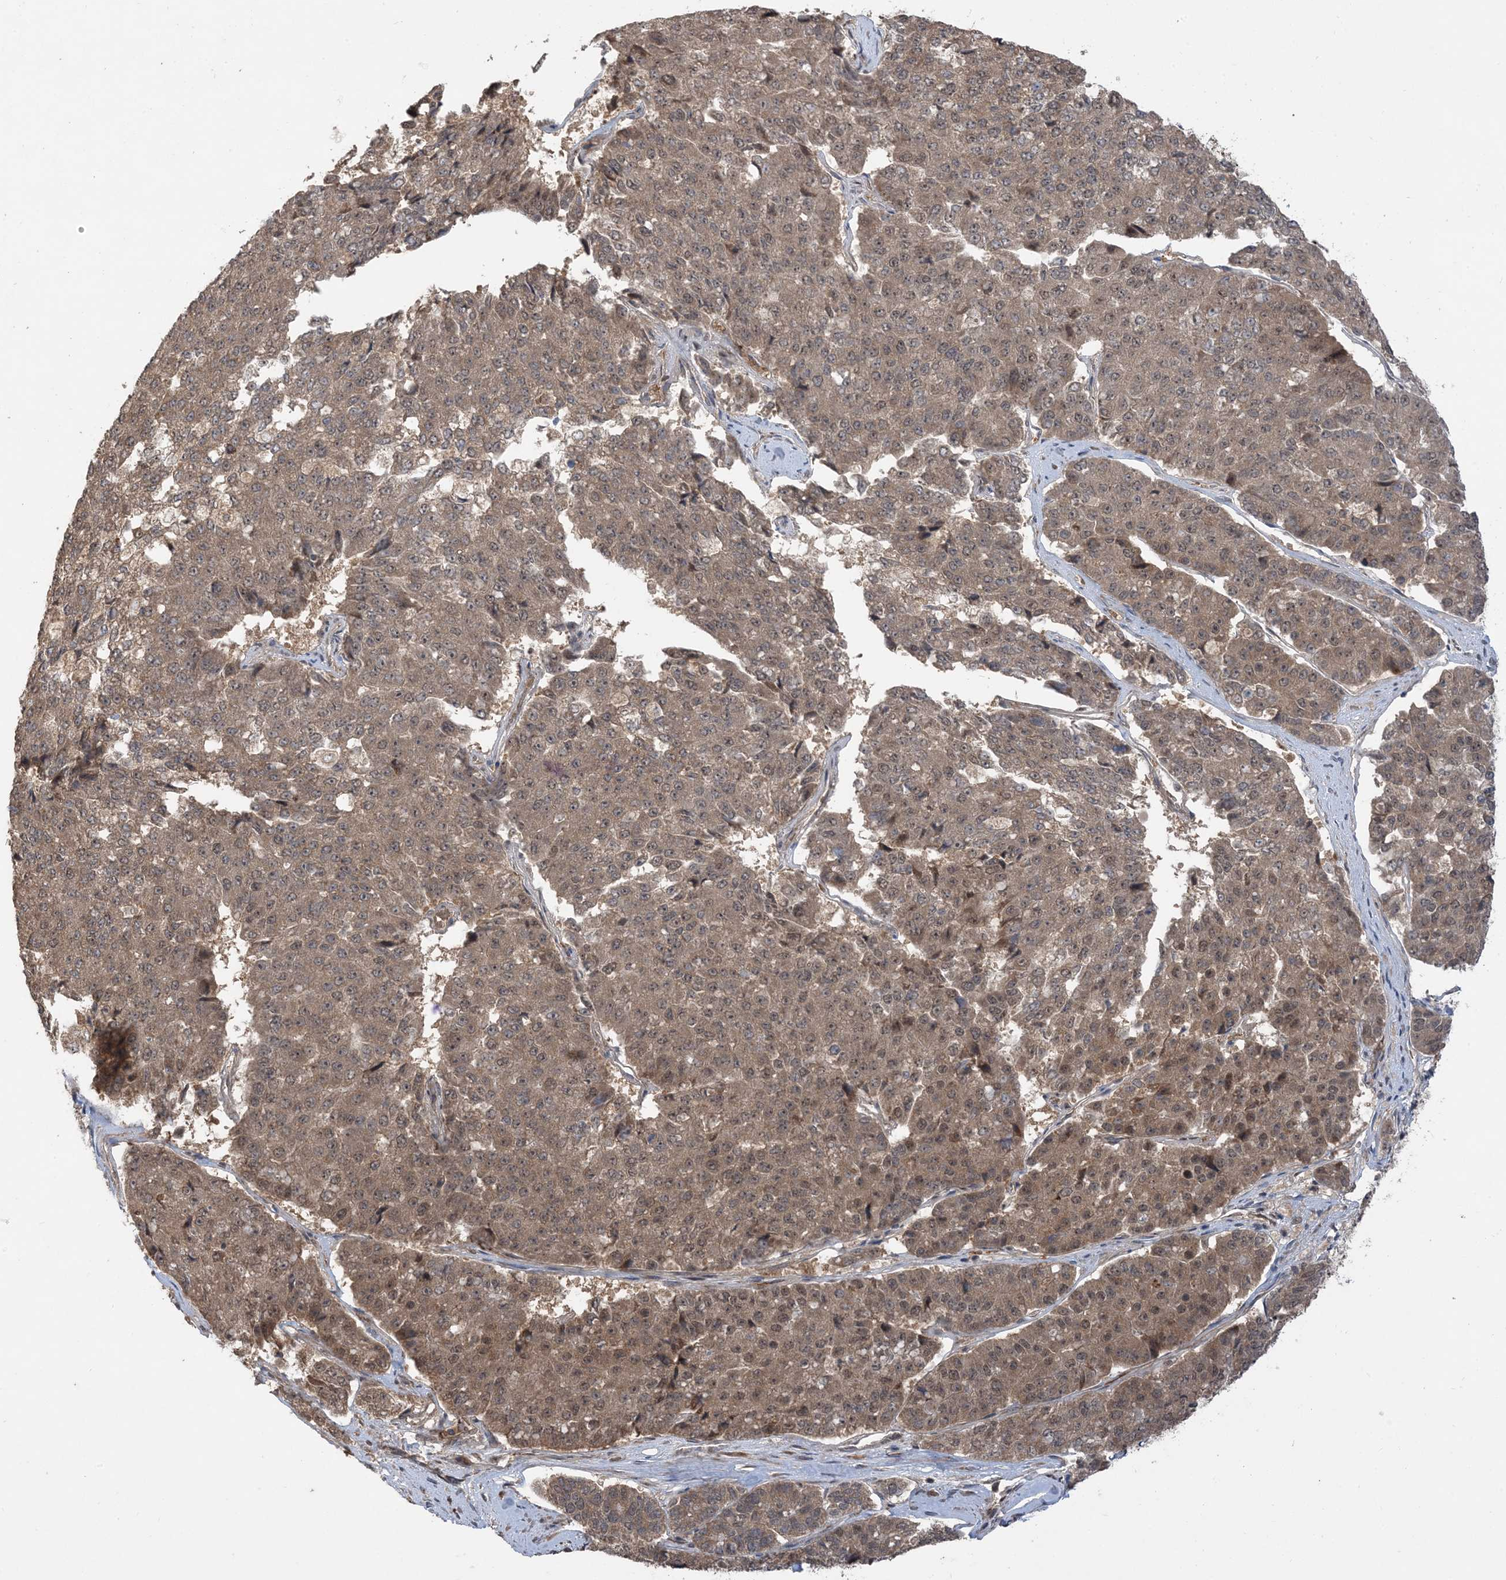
{"staining": {"intensity": "moderate", "quantity": ">75%", "location": "cytoplasmic/membranous,nuclear"}, "tissue": "pancreatic cancer", "cell_type": "Tumor cells", "image_type": "cancer", "snomed": [{"axis": "morphology", "description": "Adenocarcinoma, NOS"}, {"axis": "topography", "description": "Pancreas"}], "caption": "Protein expression analysis of human pancreatic adenocarcinoma reveals moderate cytoplasmic/membranous and nuclear expression in about >75% of tumor cells. (IHC, brightfield microscopy, high magnification).", "gene": "PUSL1", "patient": {"sex": "male", "age": 50}}